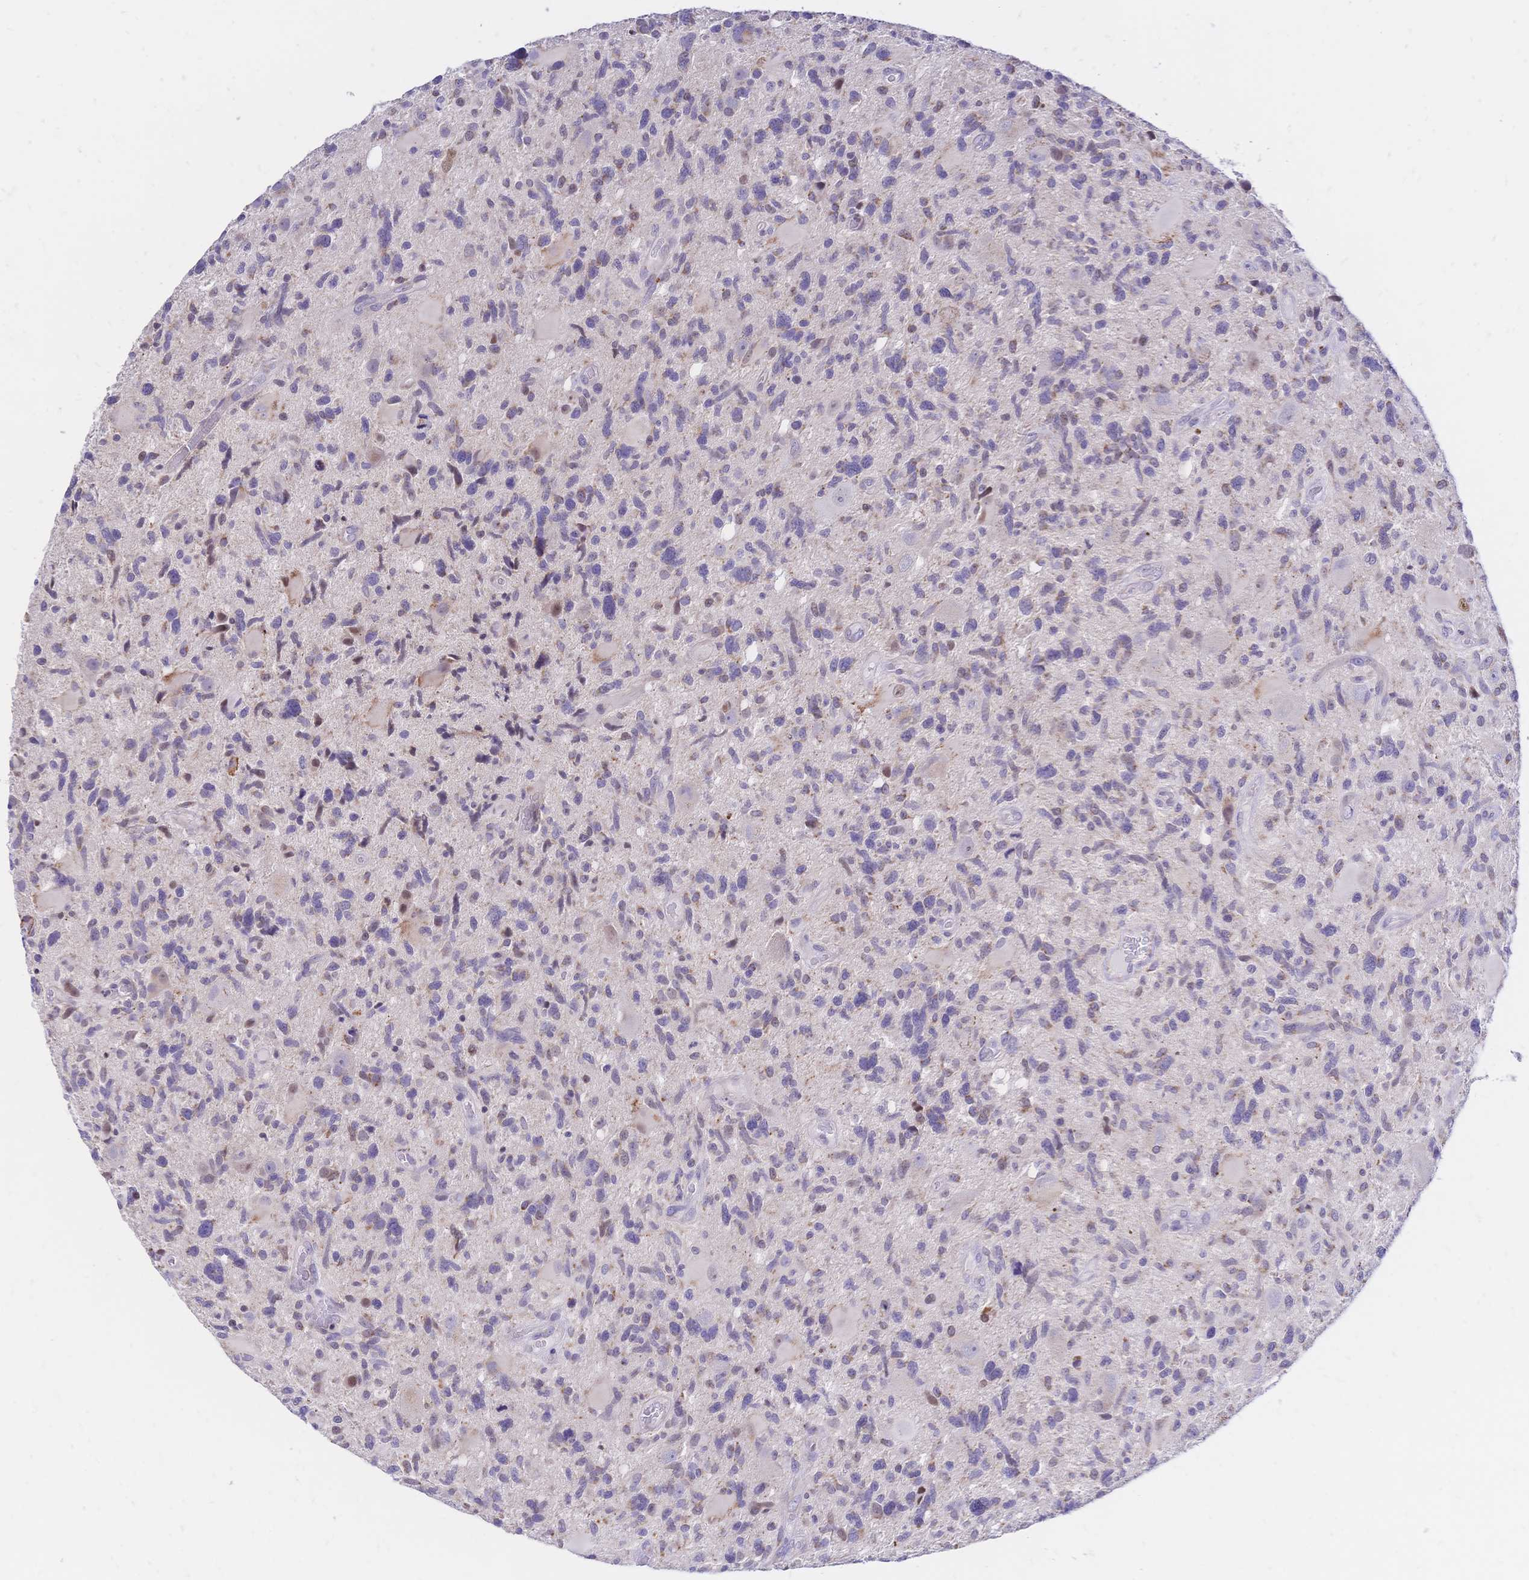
{"staining": {"intensity": "weak", "quantity": "<25%", "location": "cytoplasmic/membranous"}, "tissue": "glioma", "cell_type": "Tumor cells", "image_type": "cancer", "snomed": [{"axis": "morphology", "description": "Glioma, malignant, High grade"}, {"axis": "topography", "description": "Brain"}], "caption": "Immunohistochemistry micrograph of neoplastic tissue: human high-grade glioma (malignant) stained with DAB (3,3'-diaminobenzidine) exhibits no significant protein positivity in tumor cells.", "gene": "CLEC18B", "patient": {"sex": "male", "age": 49}}